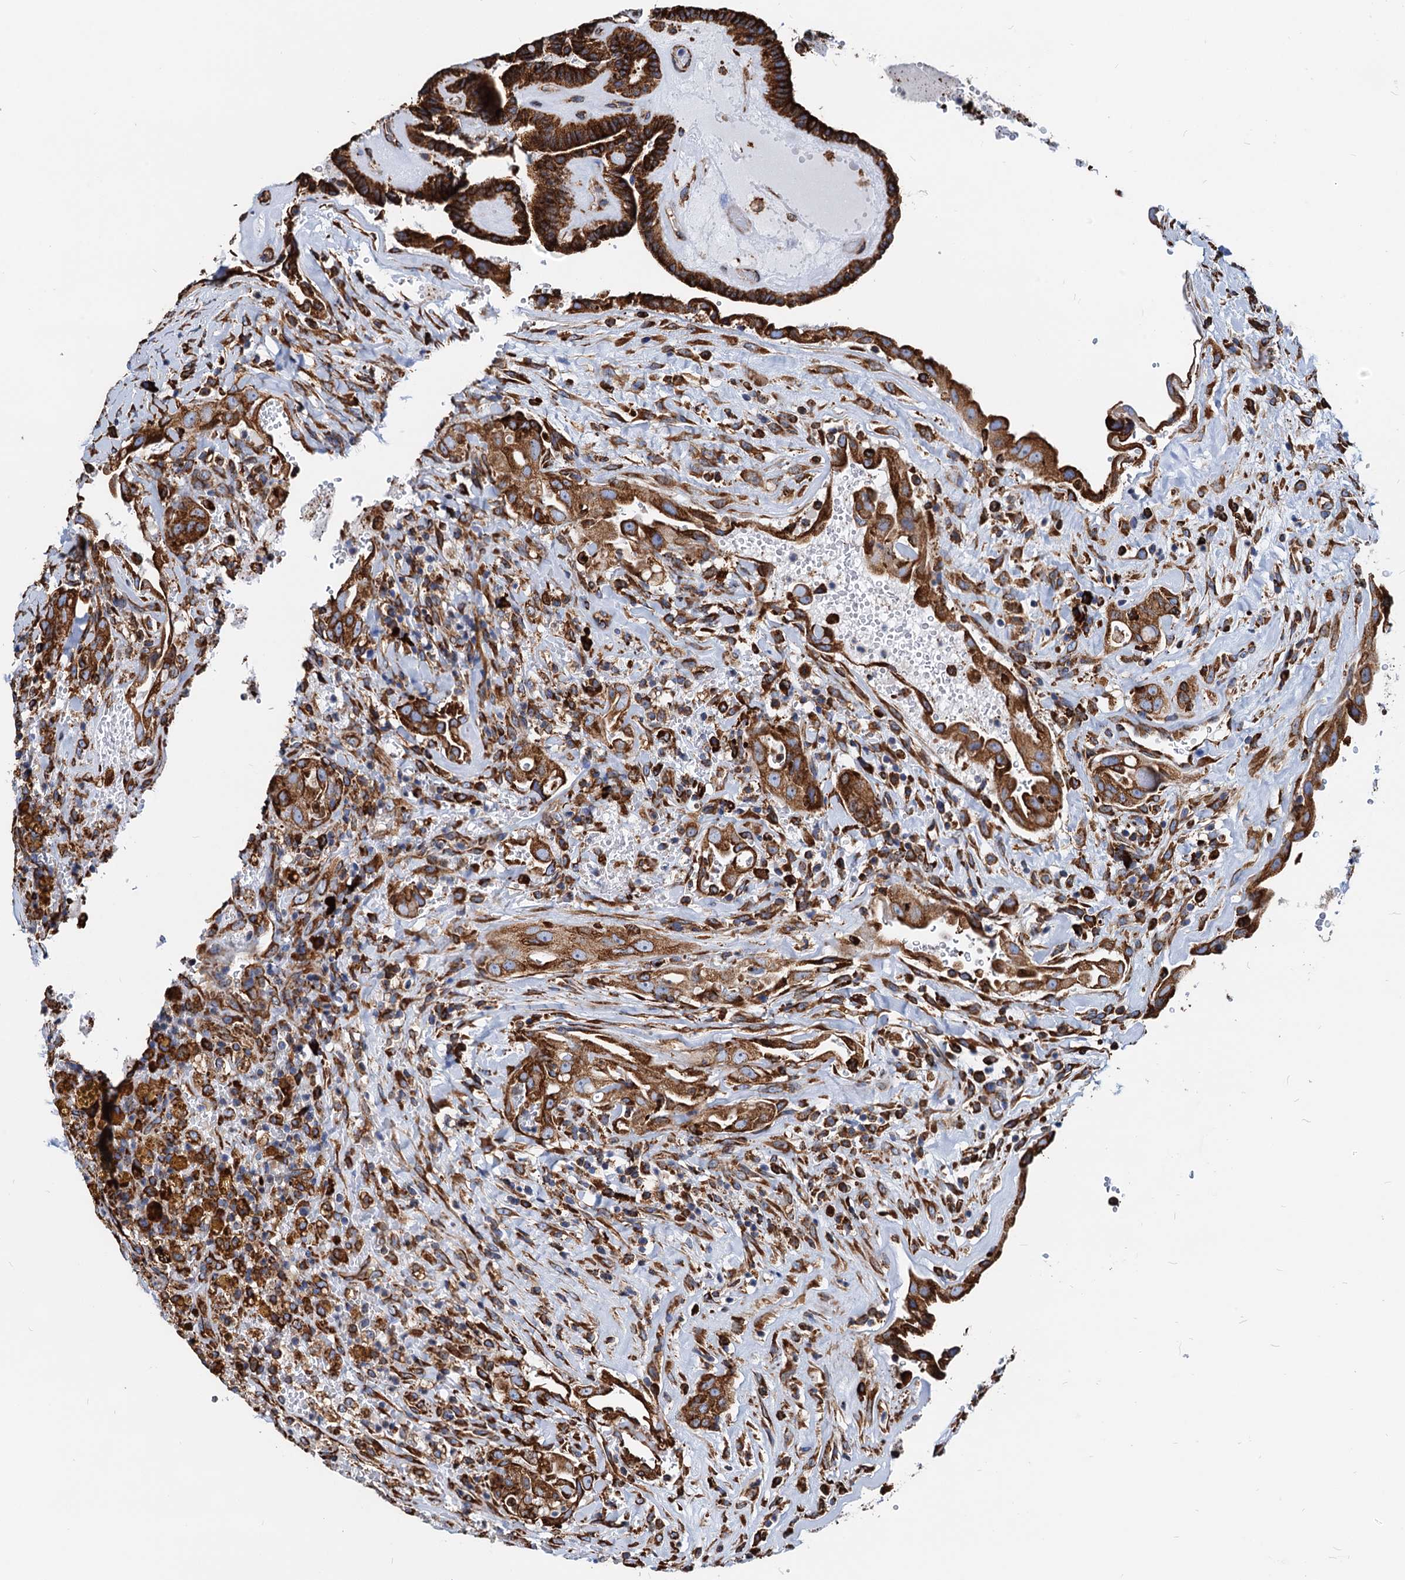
{"staining": {"intensity": "strong", "quantity": ">75%", "location": "cytoplasmic/membranous"}, "tissue": "thyroid cancer", "cell_type": "Tumor cells", "image_type": "cancer", "snomed": [{"axis": "morphology", "description": "Papillary adenocarcinoma, NOS"}, {"axis": "topography", "description": "Thyroid gland"}], "caption": "Immunohistochemical staining of human thyroid papillary adenocarcinoma displays high levels of strong cytoplasmic/membranous positivity in approximately >75% of tumor cells. Immunohistochemistry (ihc) stains the protein in brown and the nuclei are stained blue.", "gene": "HSPA5", "patient": {"sex": "male", "age": 77}}